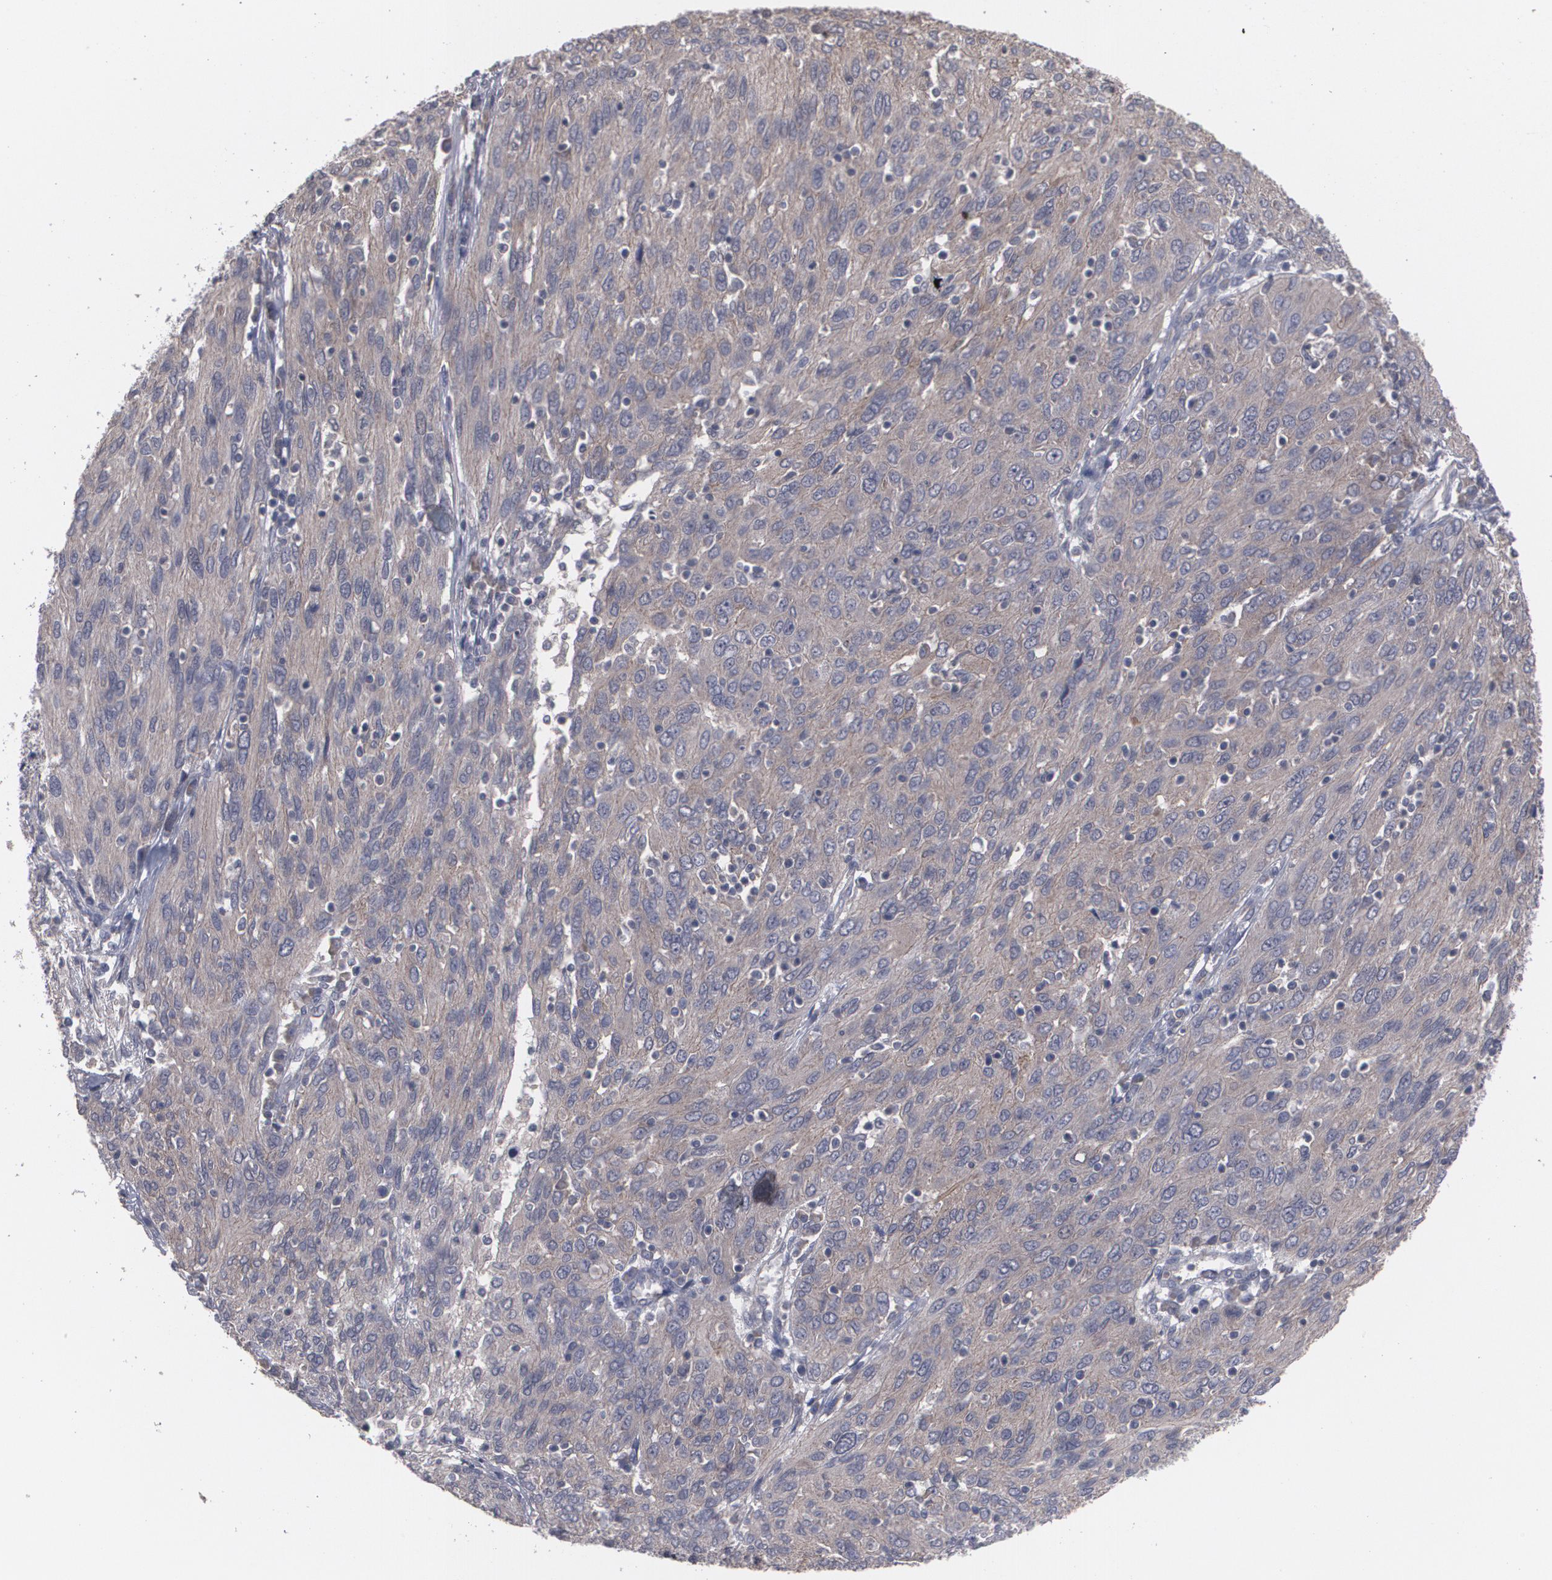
{"staining": {"intensity": "moderate", "quantity": ">75%", "location": "cytoplasmic/membranous"}, "tissue": "ovarian cancer", "cell_type": "Tumor cells", "image_type": "cancer", "snomed": [{"axis": "morphology", "description": "Carcinoma, endometroid"}, {"axis": "topography", "description": "Ovary"}], "caption": "Immunohistochemical staining of human ovarian cancer shows medium levels of moderate cytoplasmic/membranous staining in approximately >75% of tumor cells. The staining was performed using DAB (3,3'-diaminobenzidine) to visualize the protein expression in brown, while the nuclei were stained in blue with hematoxylin (Magnification: 20x).", "gene": "ARF6", "patient": {"sex": "female", "age": 50}}